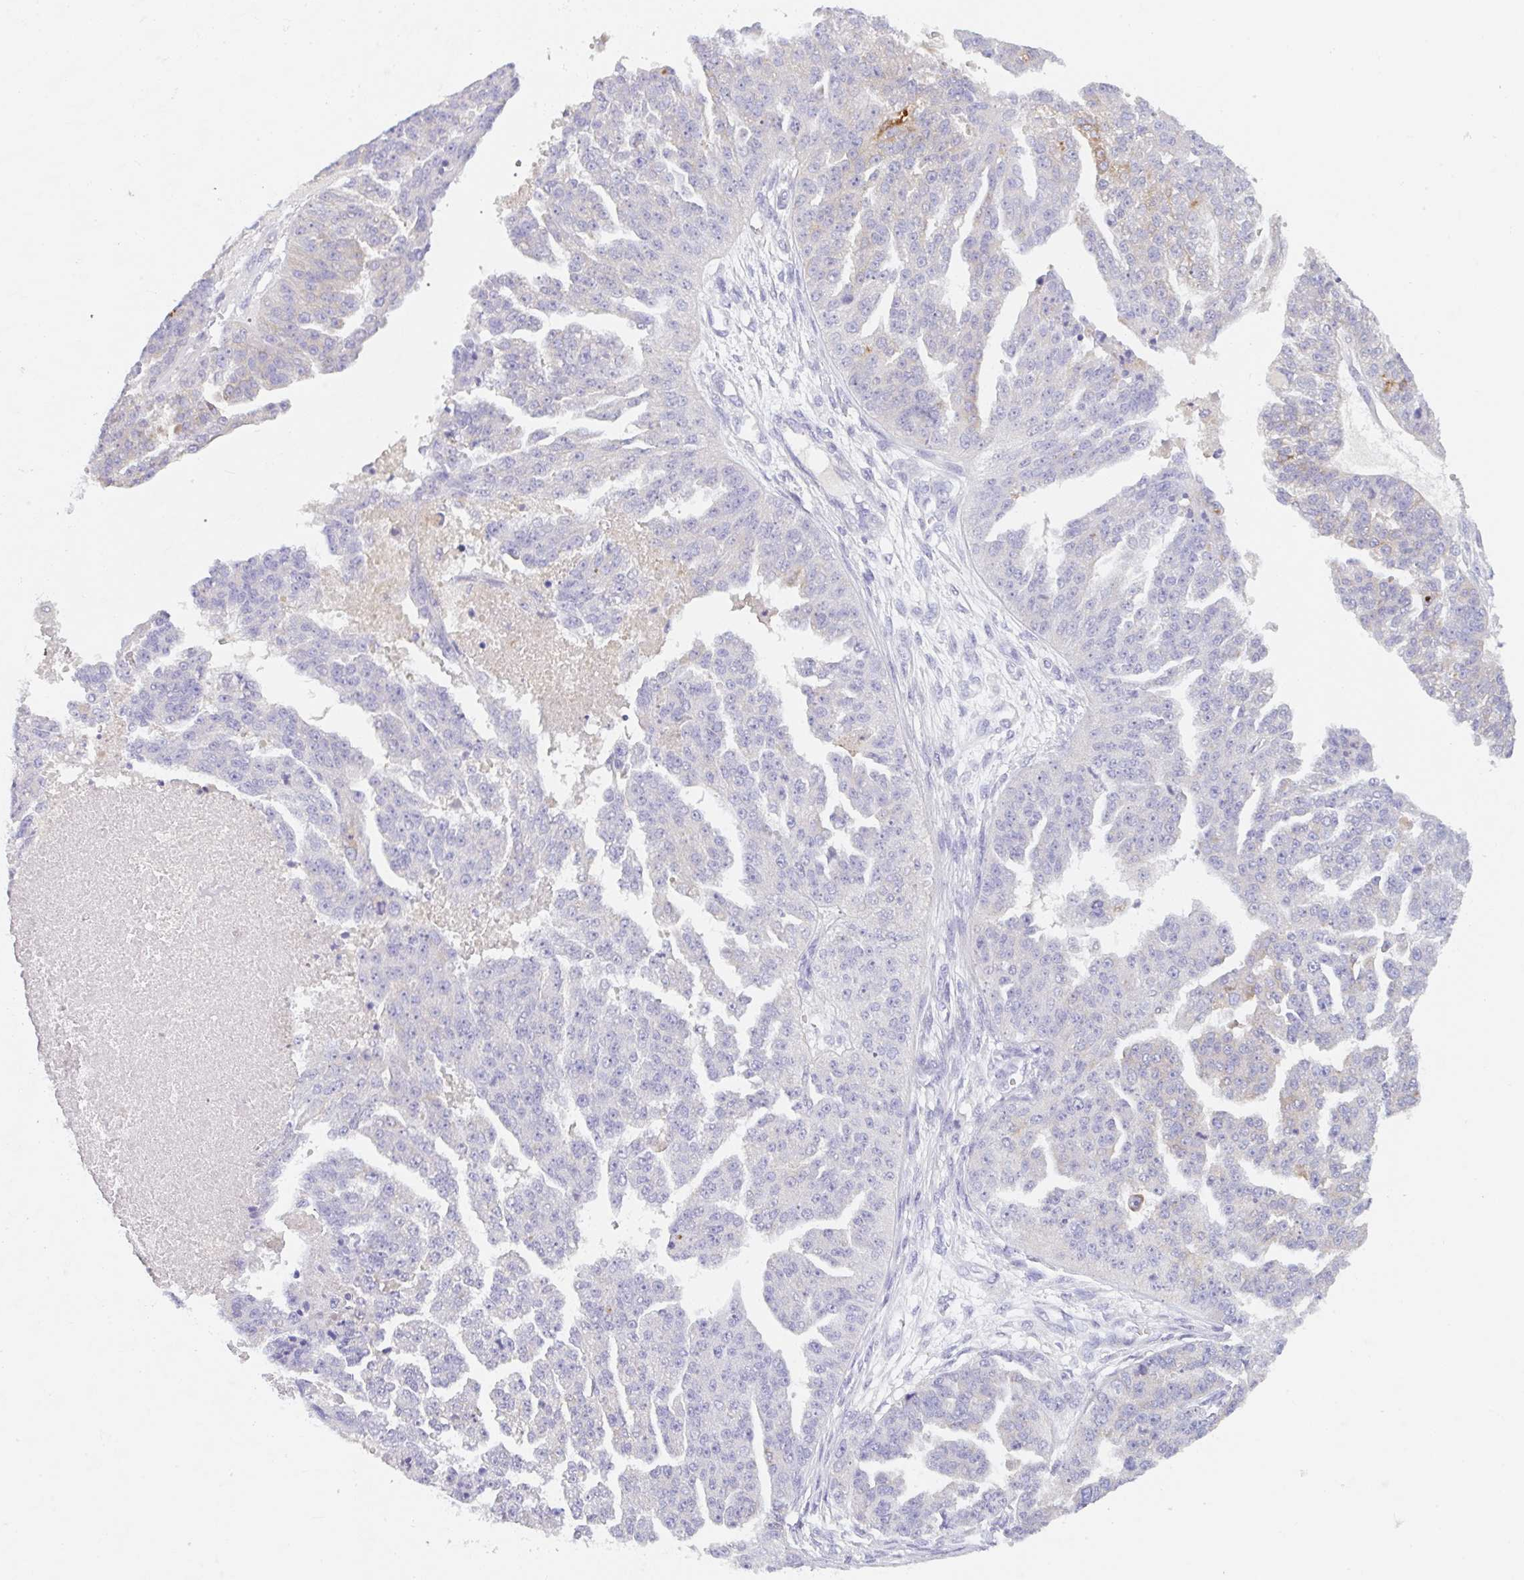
{"staining": {"intensity": "weak", "quantity": "<25%", "location": "cytoplasmic/membranous"}, "tissue": "ovarian cancer", "cell_type": "Tumor cells", "image_type": "cancer", "snomed": [{"axis": "morphology", "description": "Cystadenocarcinoma, serous, NOS"}, {"axis": "topography", "description": "Ovary"}], "caption": "Tumor cells show no significant protein staining in ovarian serous cystadenocarcinoma.", "gene": "KLK8", "patient": {"sex": "female", "age": 58}}